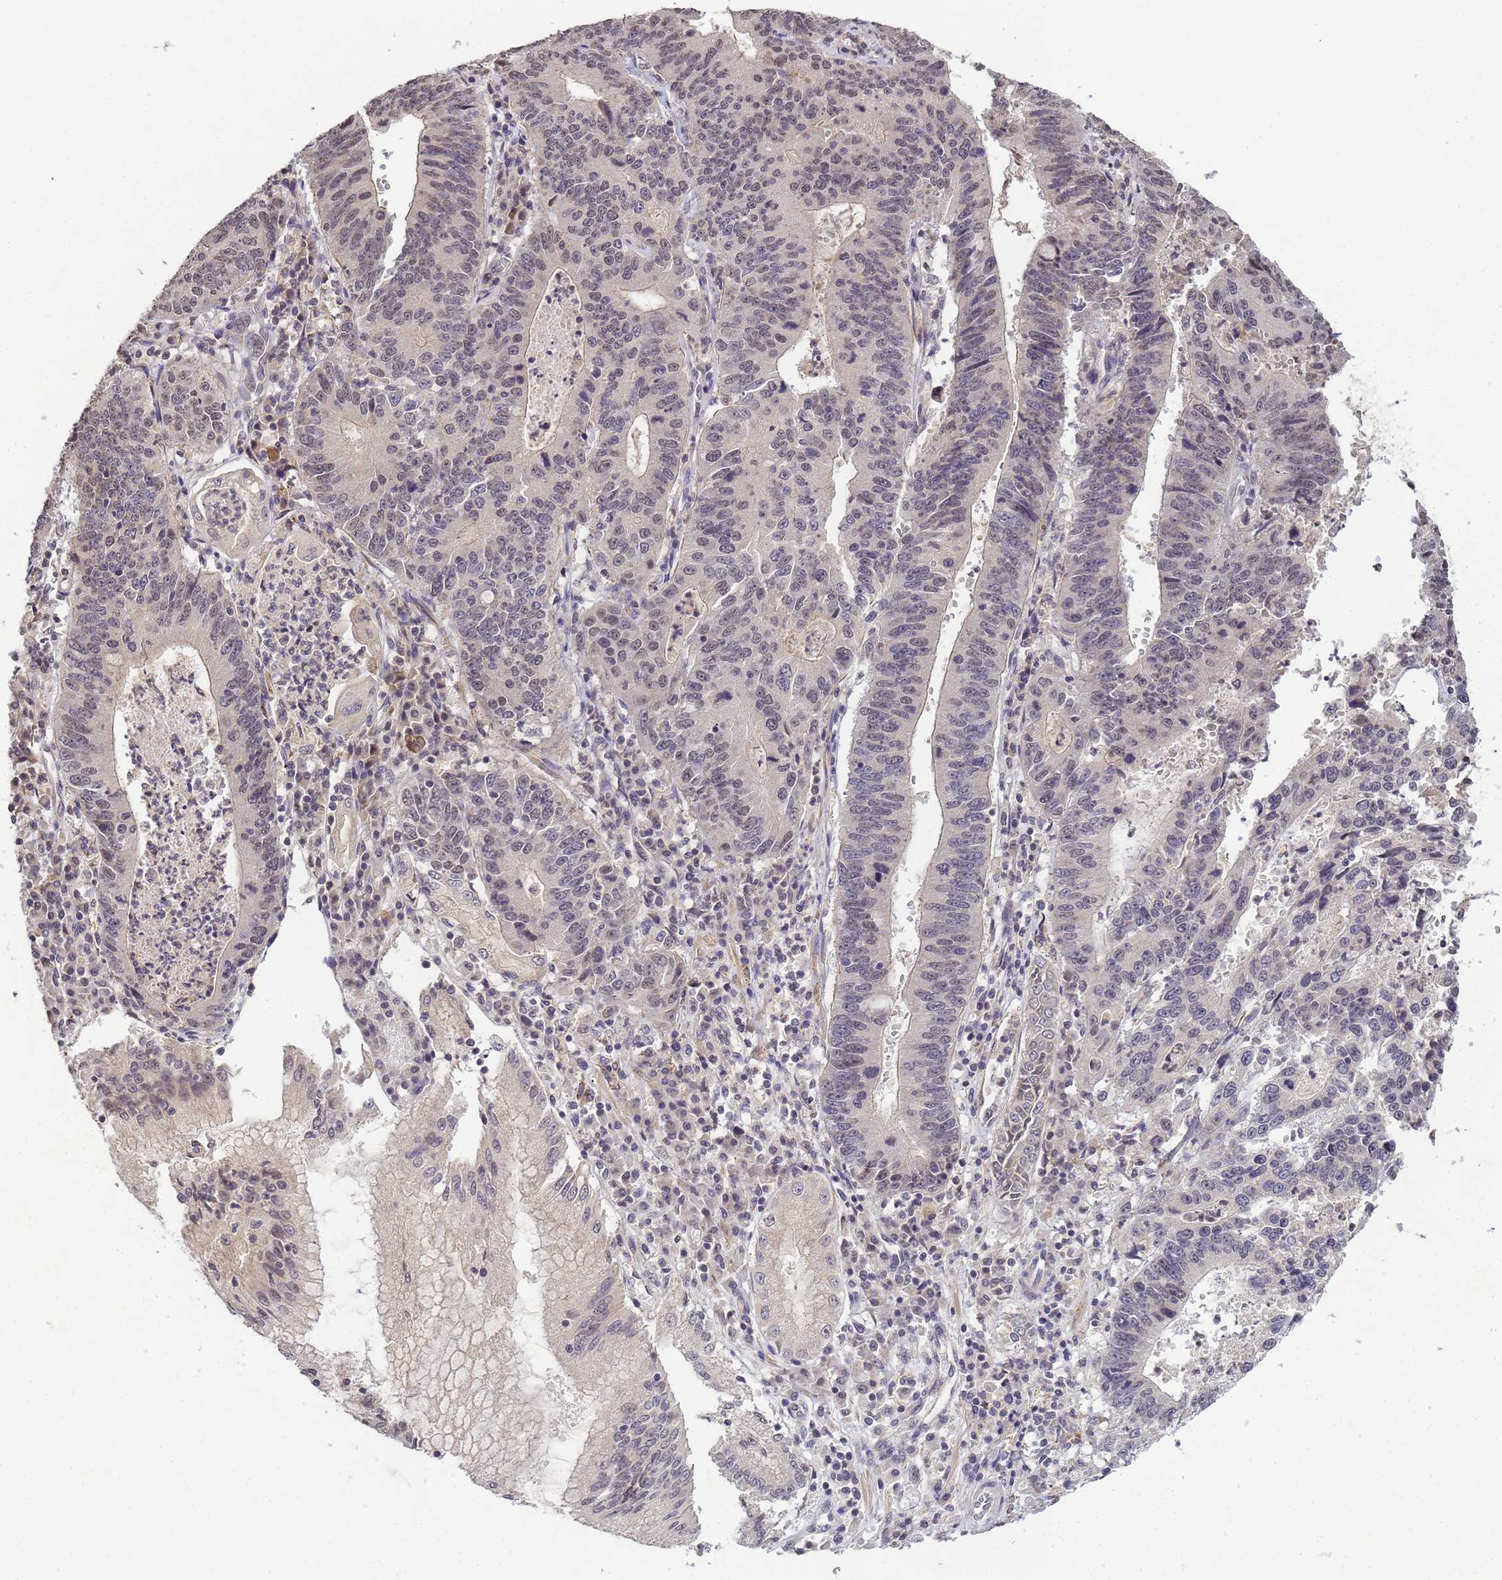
{"staining": {"intensity": "negative", "quantity": "none", "location": "none"}, "tissue": "stomach cancer", "cell_type": "Tumor cells", "image_type": "cancer", "snomed": [{"axis": "morphology", "description": "Adenocarcinoma, NOS"}, {"axis": "topography", "description": "Stomach"}], "caption": "Immunohistochemistry image of neoplastic tissue: human stomach cancer stained with DAB displays no significant protein expression in tumor cells. (Immunohistochemistry, brightfield microscopy, high magnification).", "gene": "MYL7", "patient": {"sex": "male", "age": 59}}